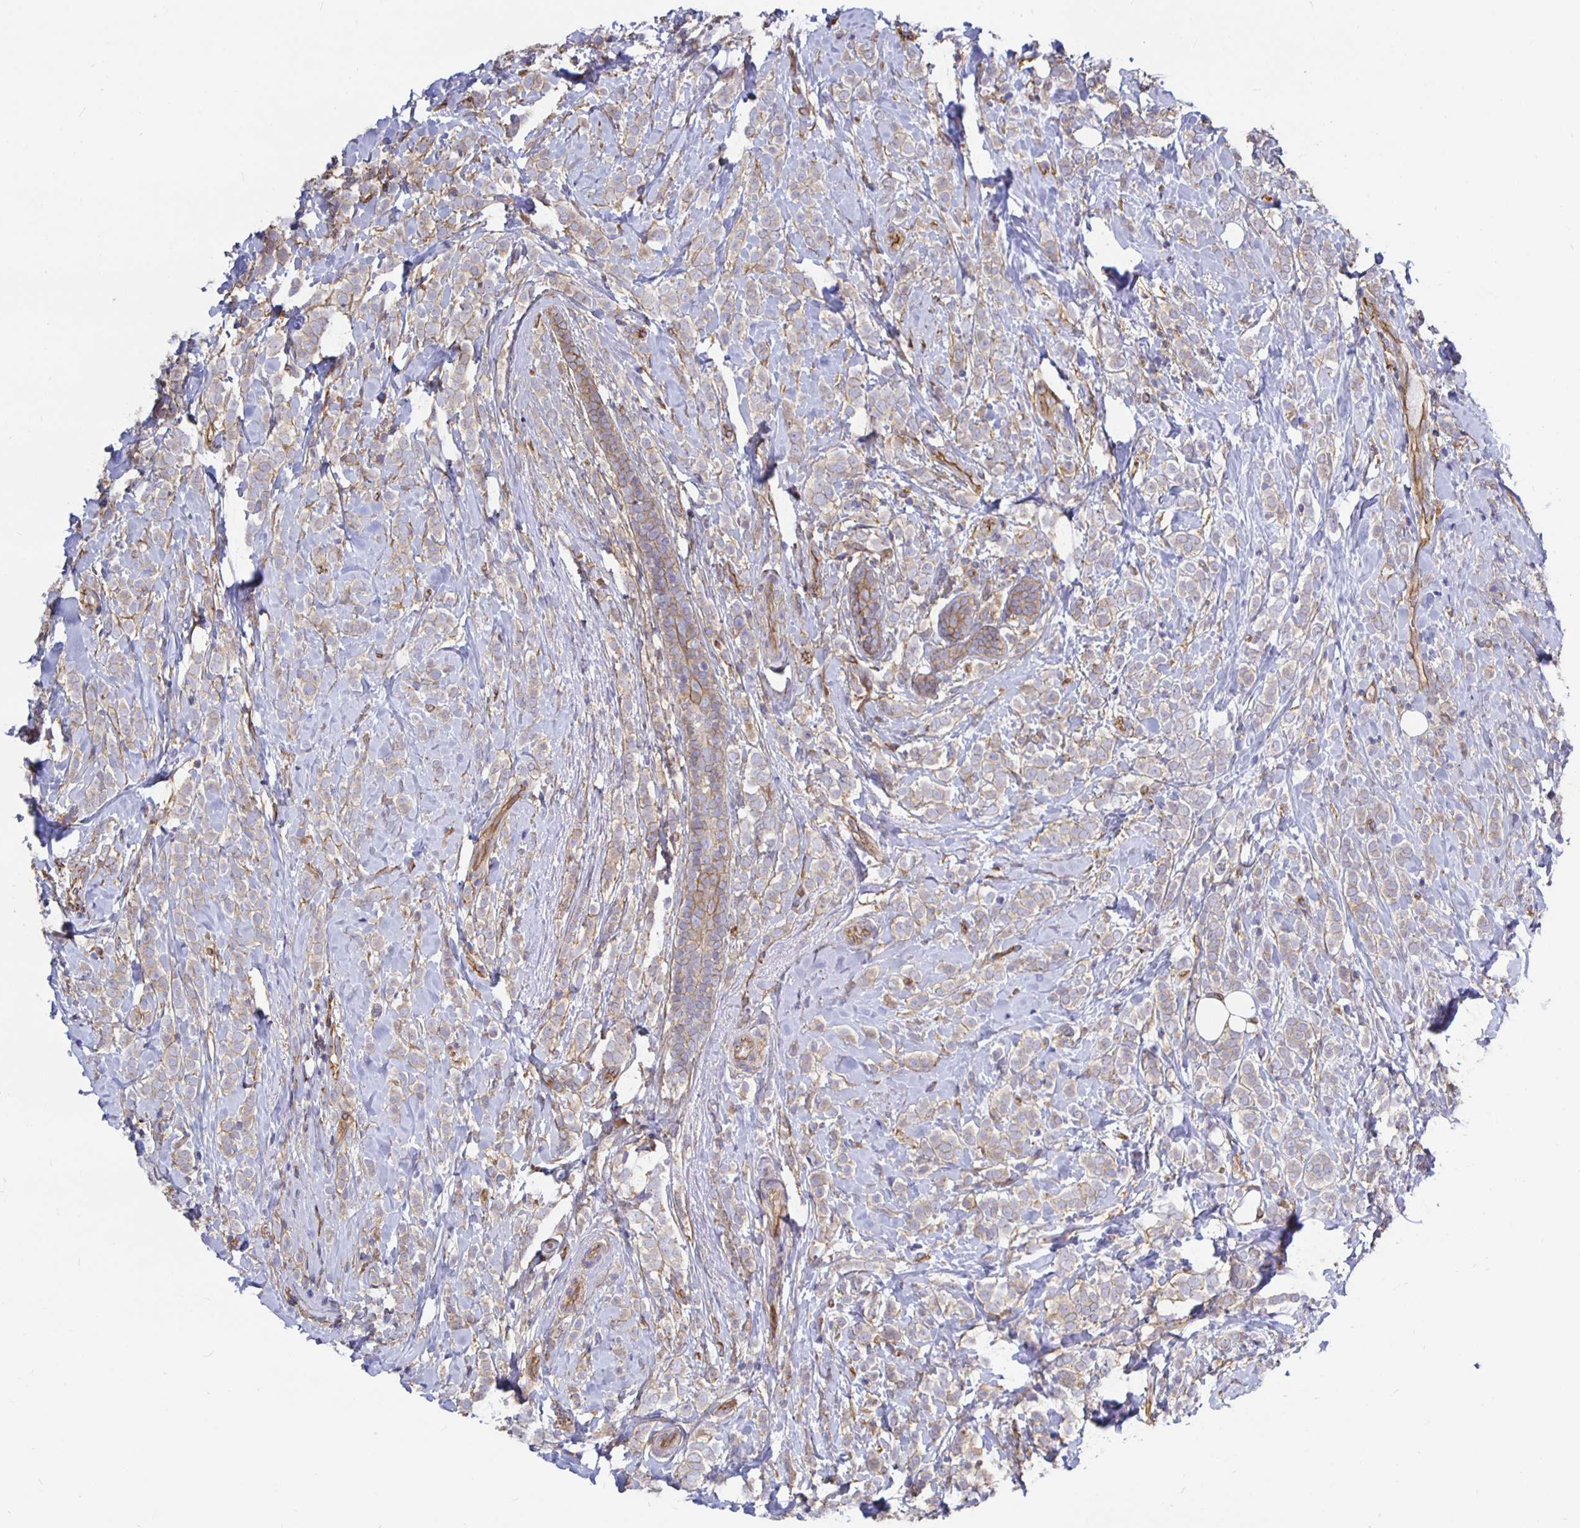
{"staining": {"intensity": "weak", "quantity": "25%-75%", "location": "cytoplasmic/membranous"}, "tissue": "breast cancer", "cell_type": "Tumor cells", "image_type": "cancer", "snomed": [{"axis": "morphology", "description": "Lobular carcinoma"}, {"axis": "topography", "description": "Breast"}], "caption": "Breast cancer was stained to show a protein in brown. There is low levels of weak cytoplasmic/membranous staining in approximately 25%-75% of tumor cells.", "gene": "ARHGEF39", "patient": {"sex": "female", "age": 49}}